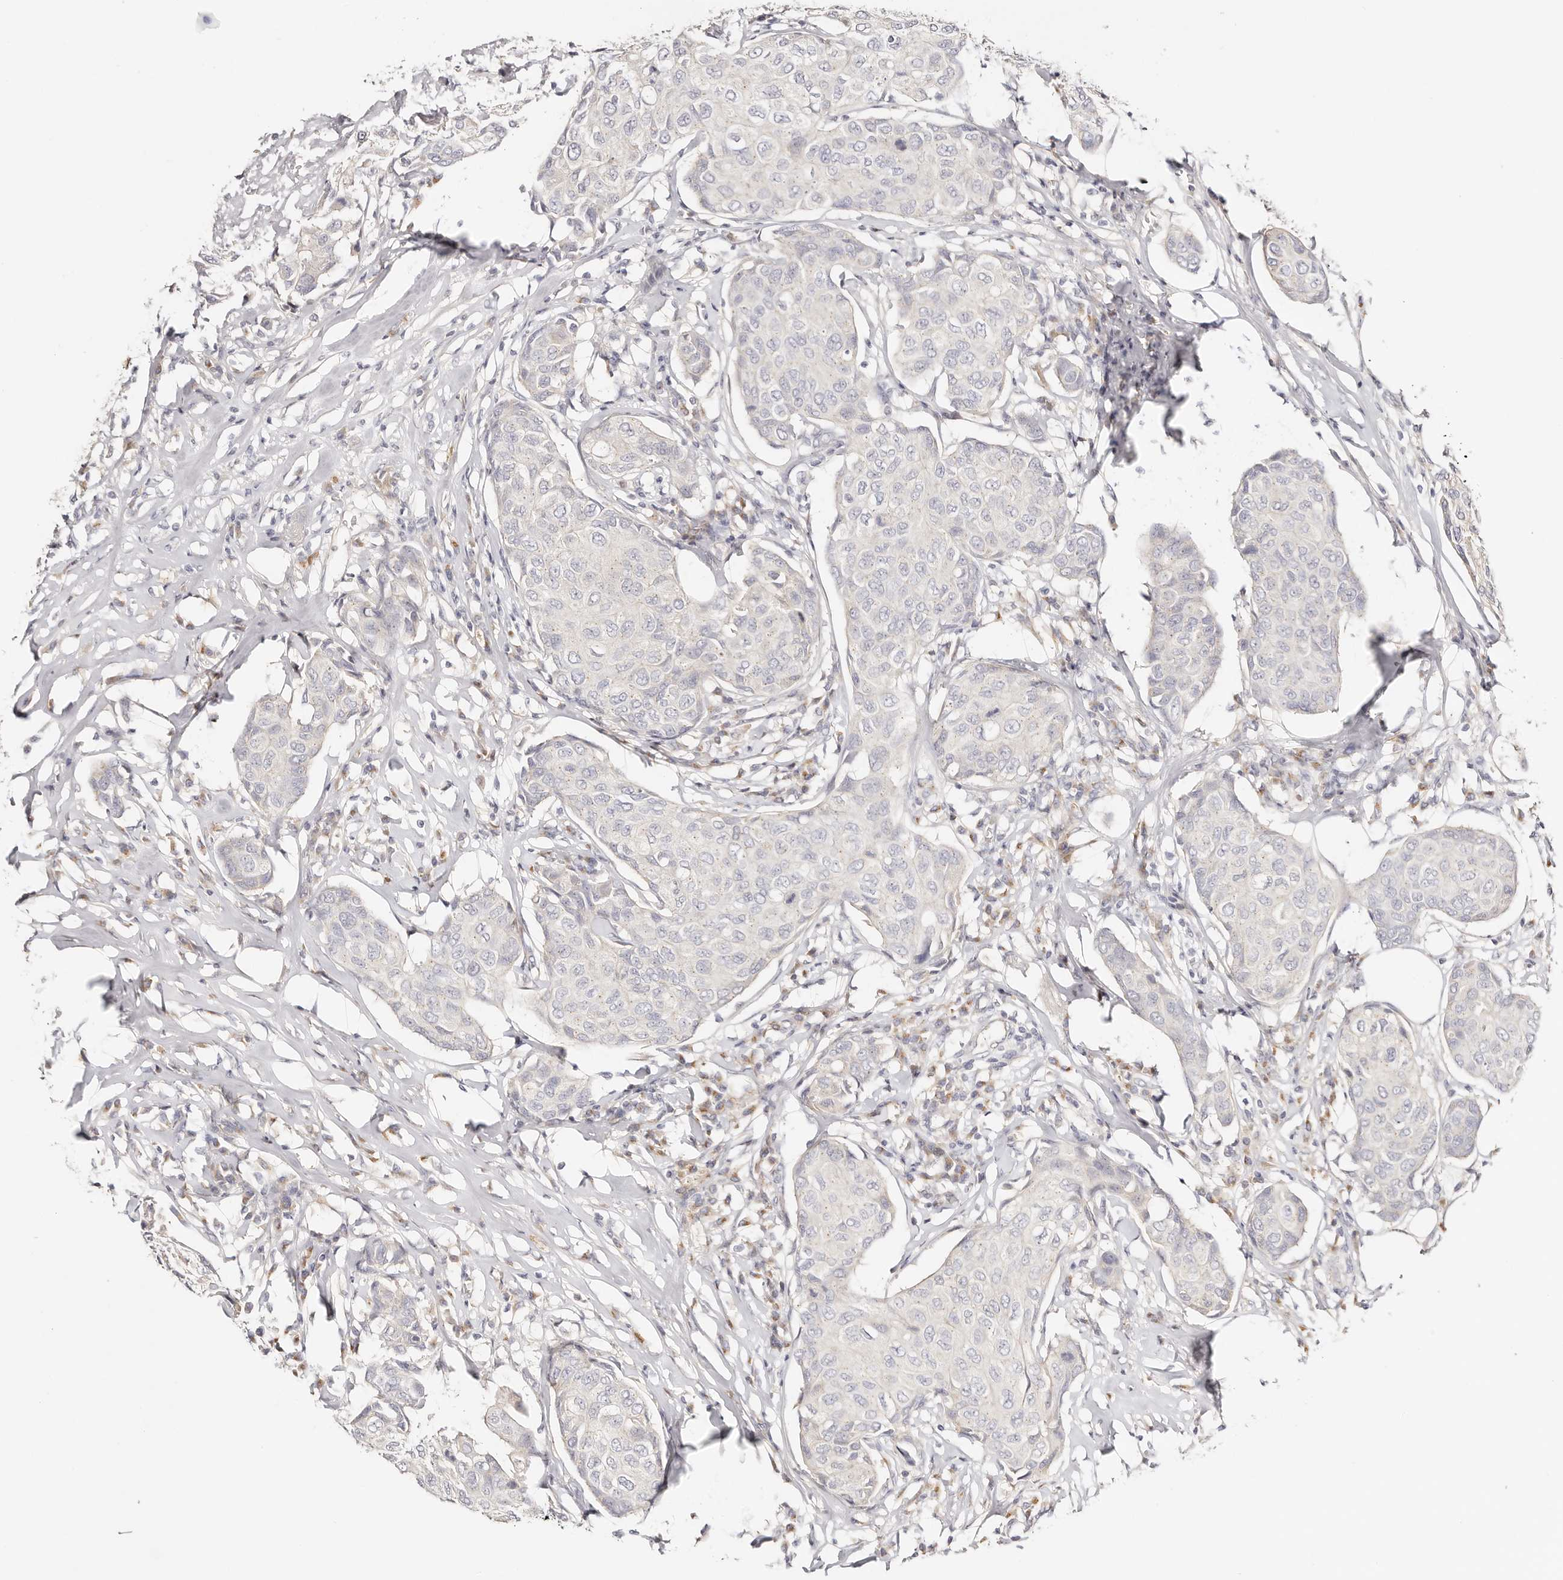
{"staining": {"intensity": "negative", "quantity": "none", "location": "none"}, "tissue": "breast cancer", "cell_type": "Tumor cells", "image_type": "cancer", "snomed": [{"axis": "morphology", "description": "Duct carcinoma"}, {"axis": "topography", "description": "Breast"}], "caption": "Tumor cells show no significant protein staining in breast cancer (invasive ductal carcinoma).", "gene": "DNASE1", "patient": {"sex": "female", "age": 80}}